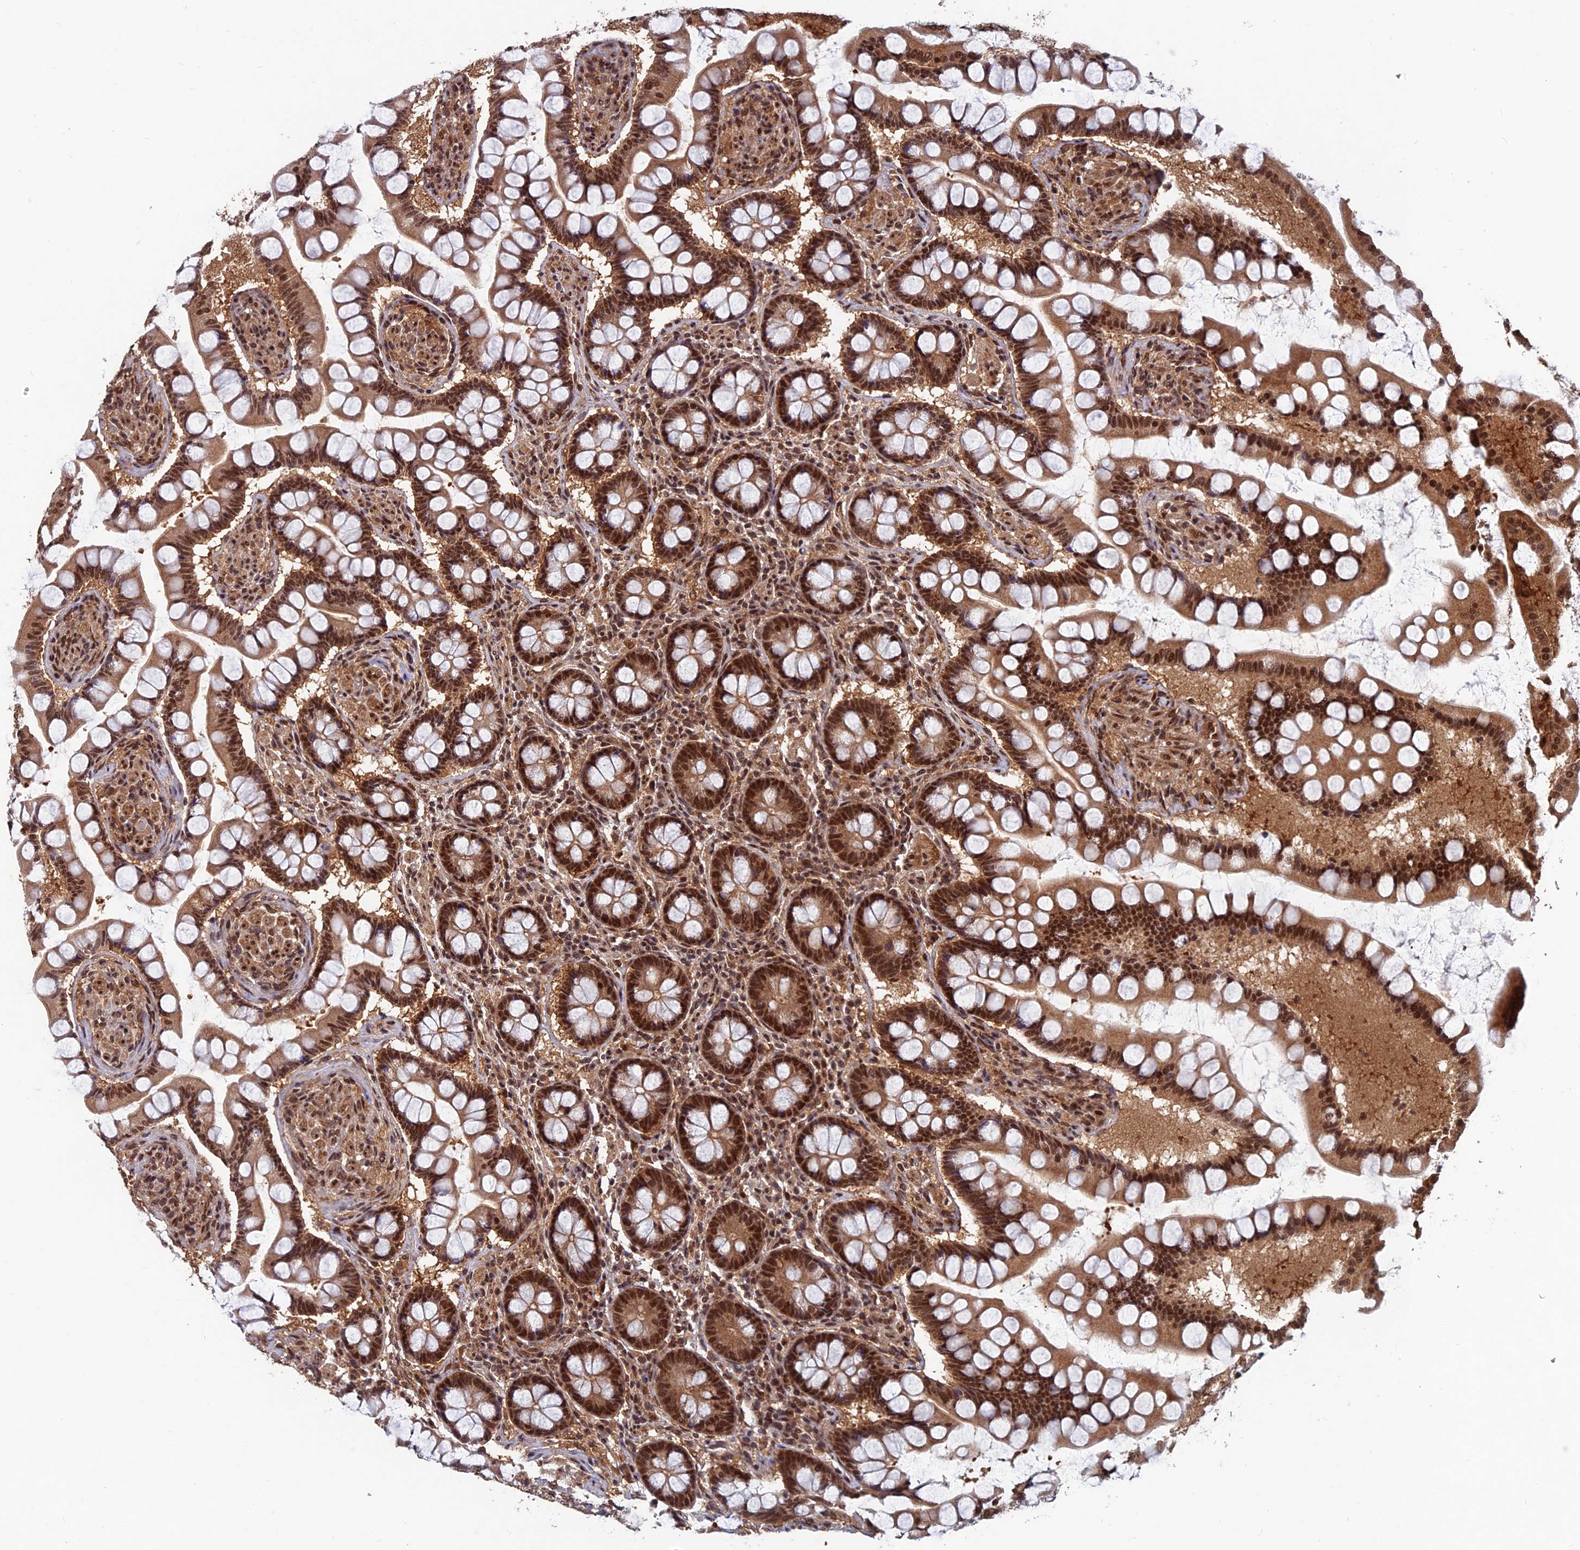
{"staining": {"intensity": "strong", "quantity": ">75%", "location": "cytoplasmic/membranous,nuclear"}, "tissue": "small intestine", "cell_type": "Glandular cells", "image_type": "normal", "snomed": [{"axis": "morphology", "description": "Normal tissue, NOS"}, {"axis": "topography", "description": "Small intestine"}], "caption": "Immunohistochemistry (IHC) (DAB) staining of benign human small intestine displays strong cytoplasmic/membranous,nuclear protein positivity in approximately >75% of glandular cells.", "gene": "FAM53C", "patient": {"sex": "male", "age": 41}}